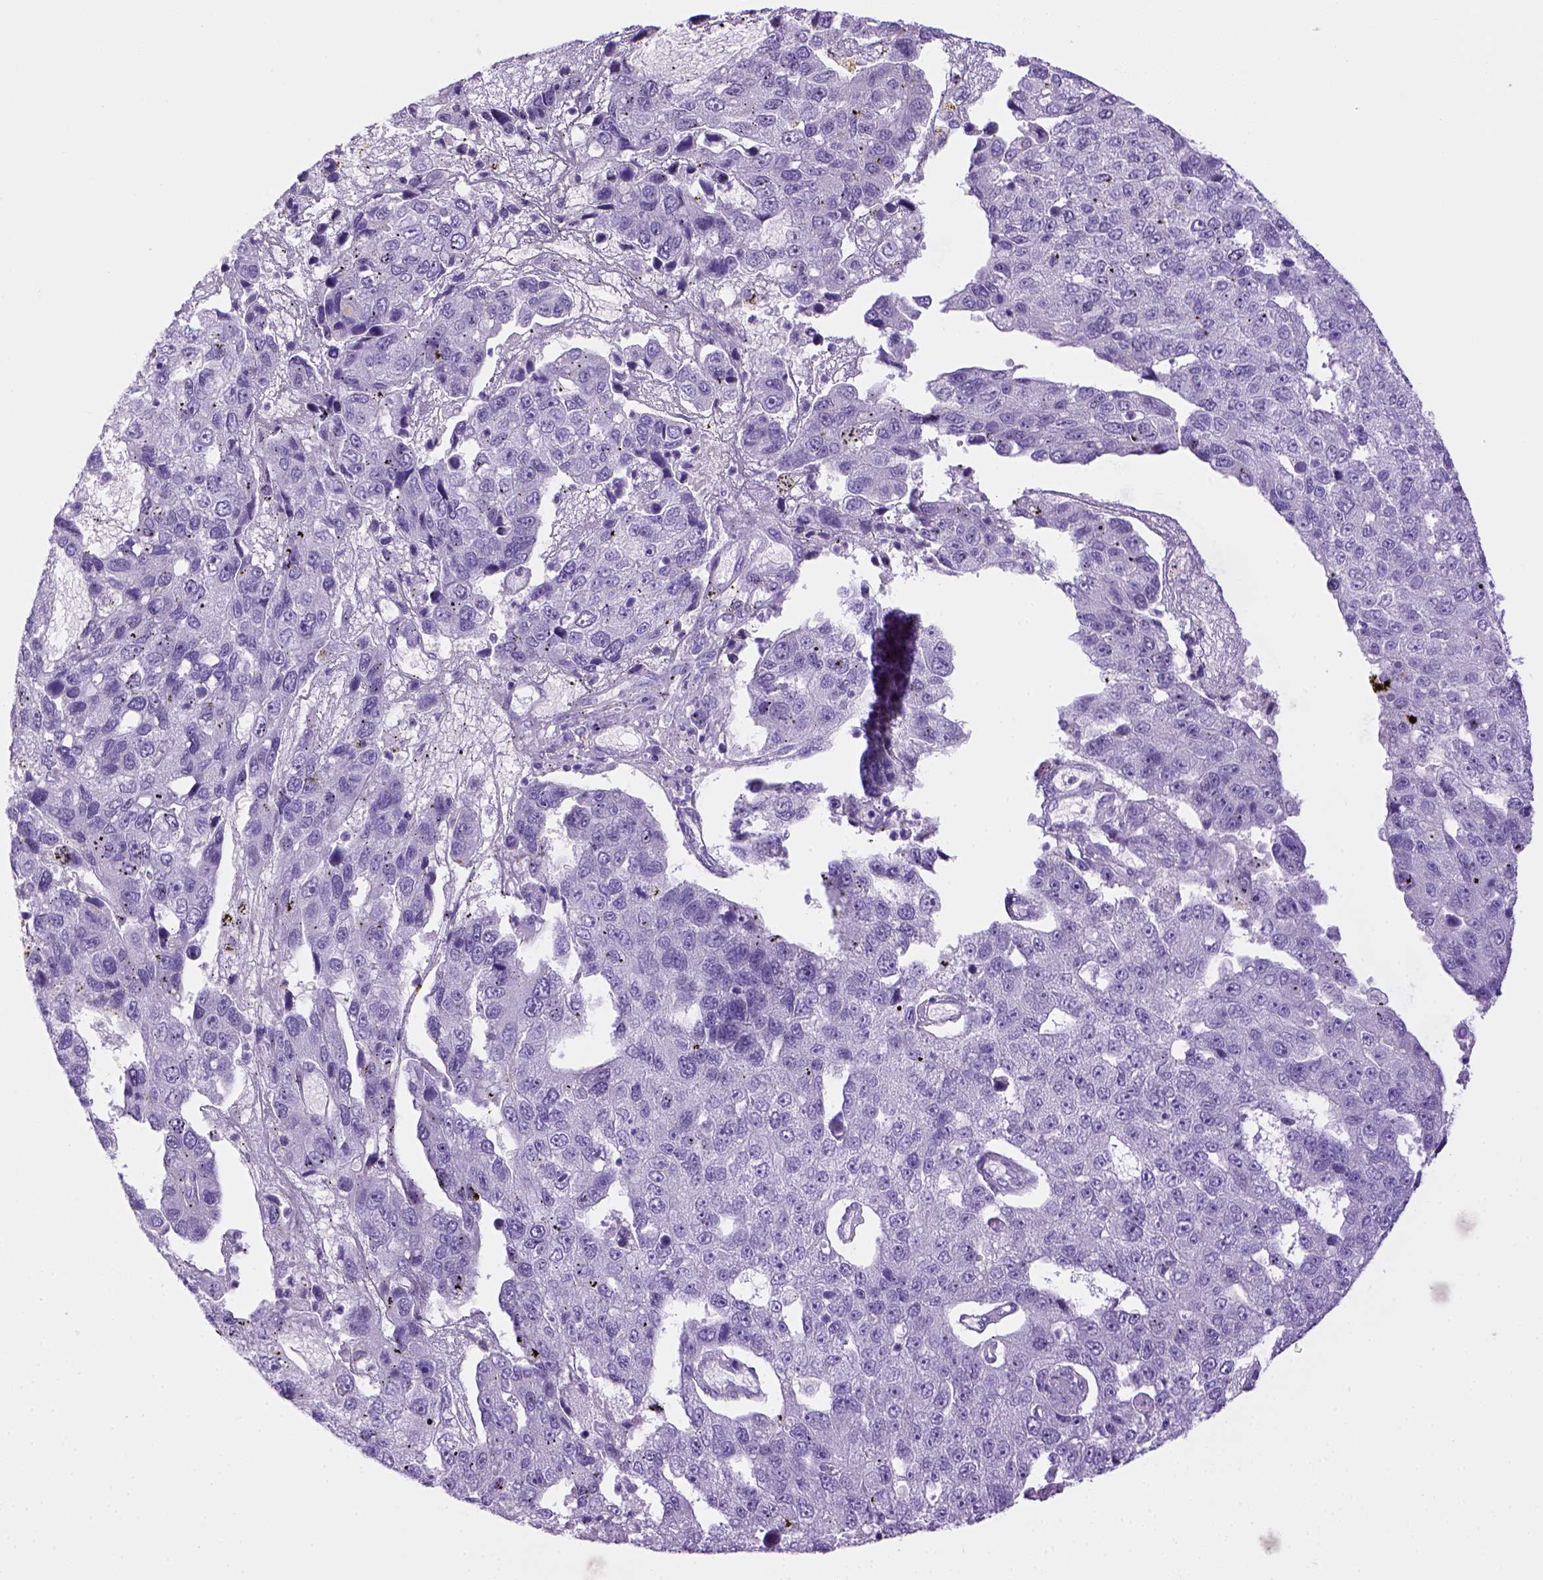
{"staining": {"intensity": "negative", "quantity": "none", "location": "none"}, "tissue": "pancreatic cancer", "cell_type": "Tumor cells", "image_type": "cancer", "snomed": [{"axis": "morphology", "description": "Adenocarcinoma, NOS"}, {"axis": "topography", "description": "Pancreas"}], "caption": "Protein analysis of pancreatic cancer (adenocarcinoma) displays no significant positivity in tumor cells.", "gene": "SGCG", "patient": {"sex": "female", "age": 61}}